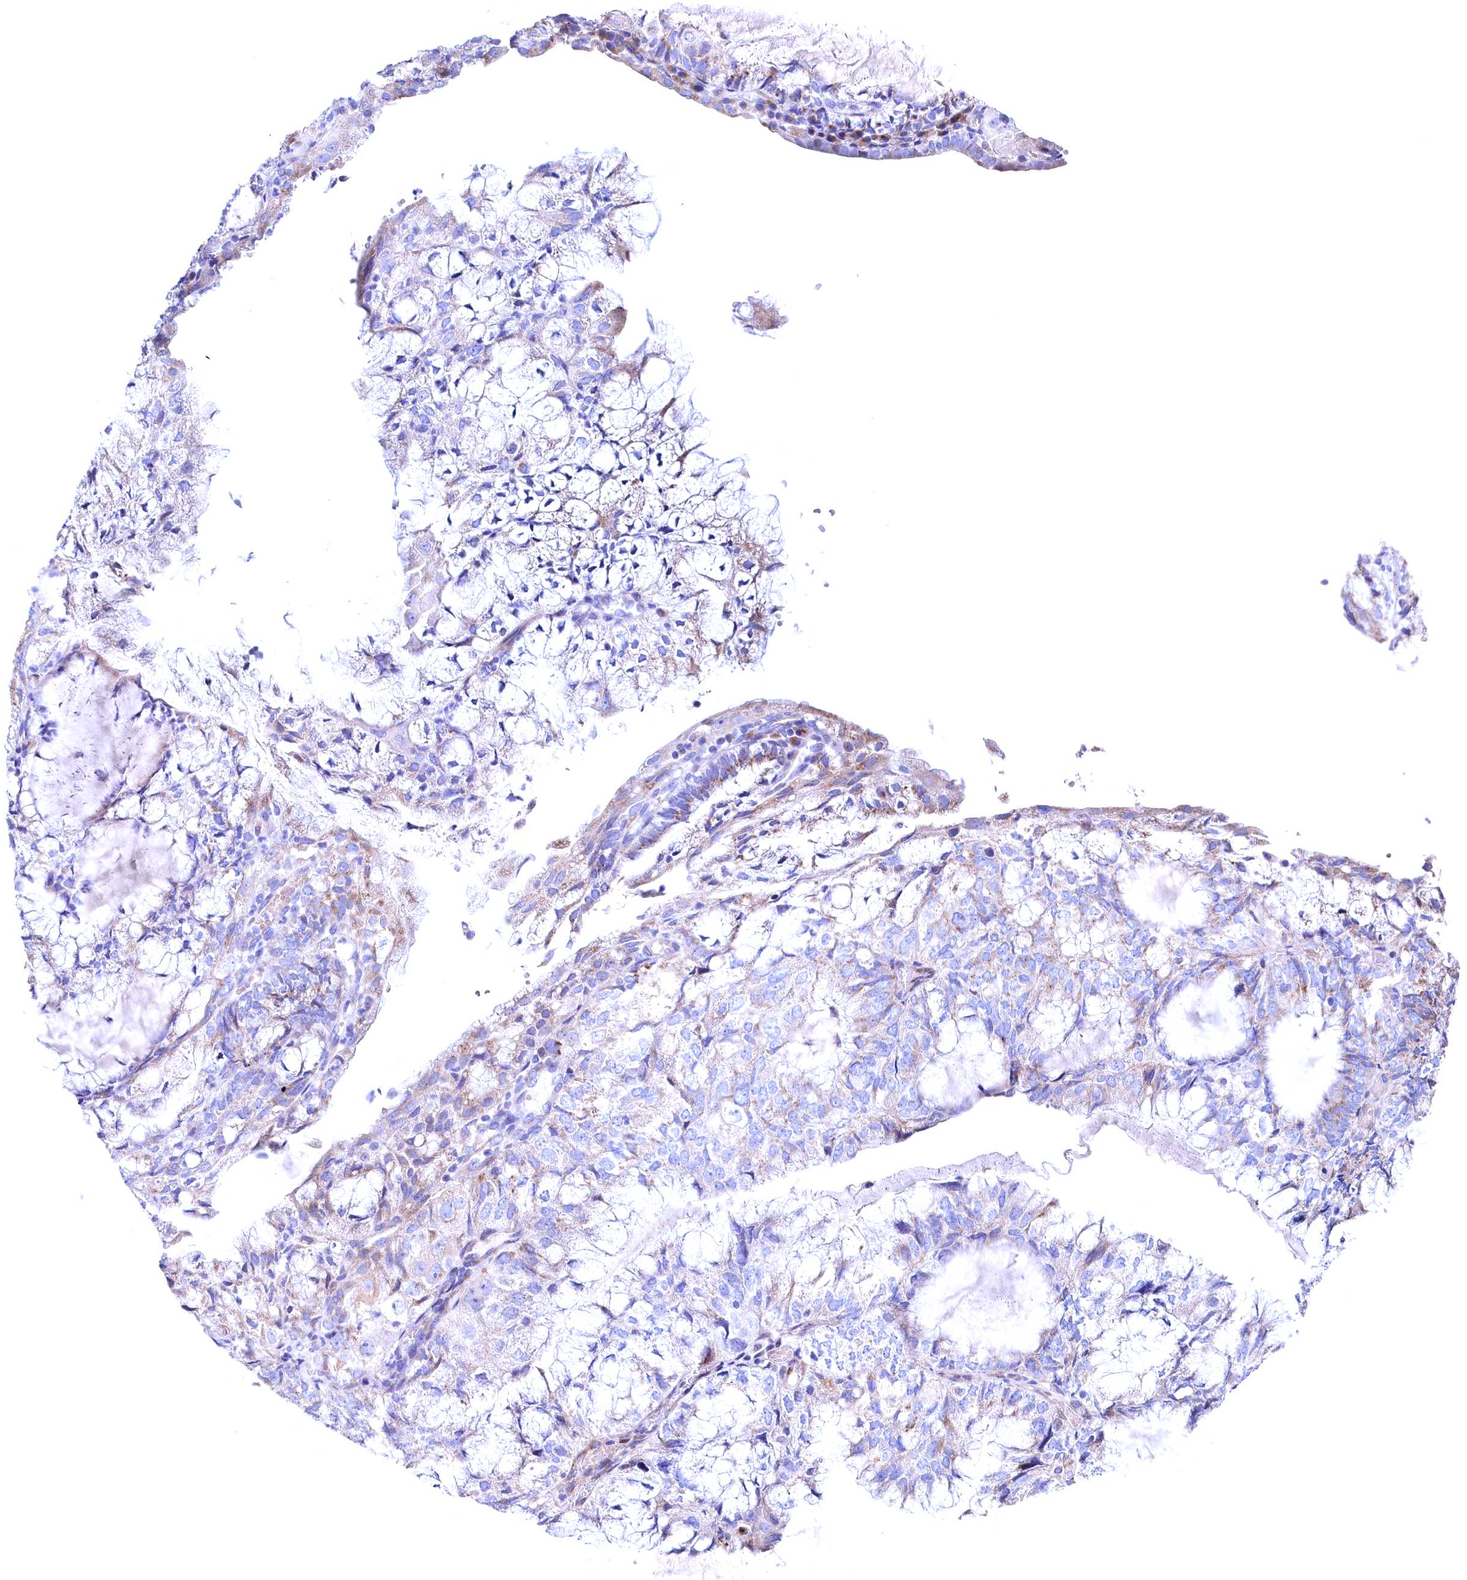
{"staining": {"intensity": "weak", "quantity": "<25%", "location": "cytoplasmic/membranous"}, "tissue": "endometrial cancer", "cell_type": "Tumor cells", "image_type": "cancer", "snomed": [{"axis": "morphology", "description": "Adenocarcinoma, NOS"}, {"axis": "topography", "description": "Endometrium"}], "caption": "High power microscopy image of an IHC micrograph of endometrial adenocarcinoma, revealing no significant positivity in tumor cells.", "gene": "GPR108", "patient": {"sex": "female", "age": 81}}